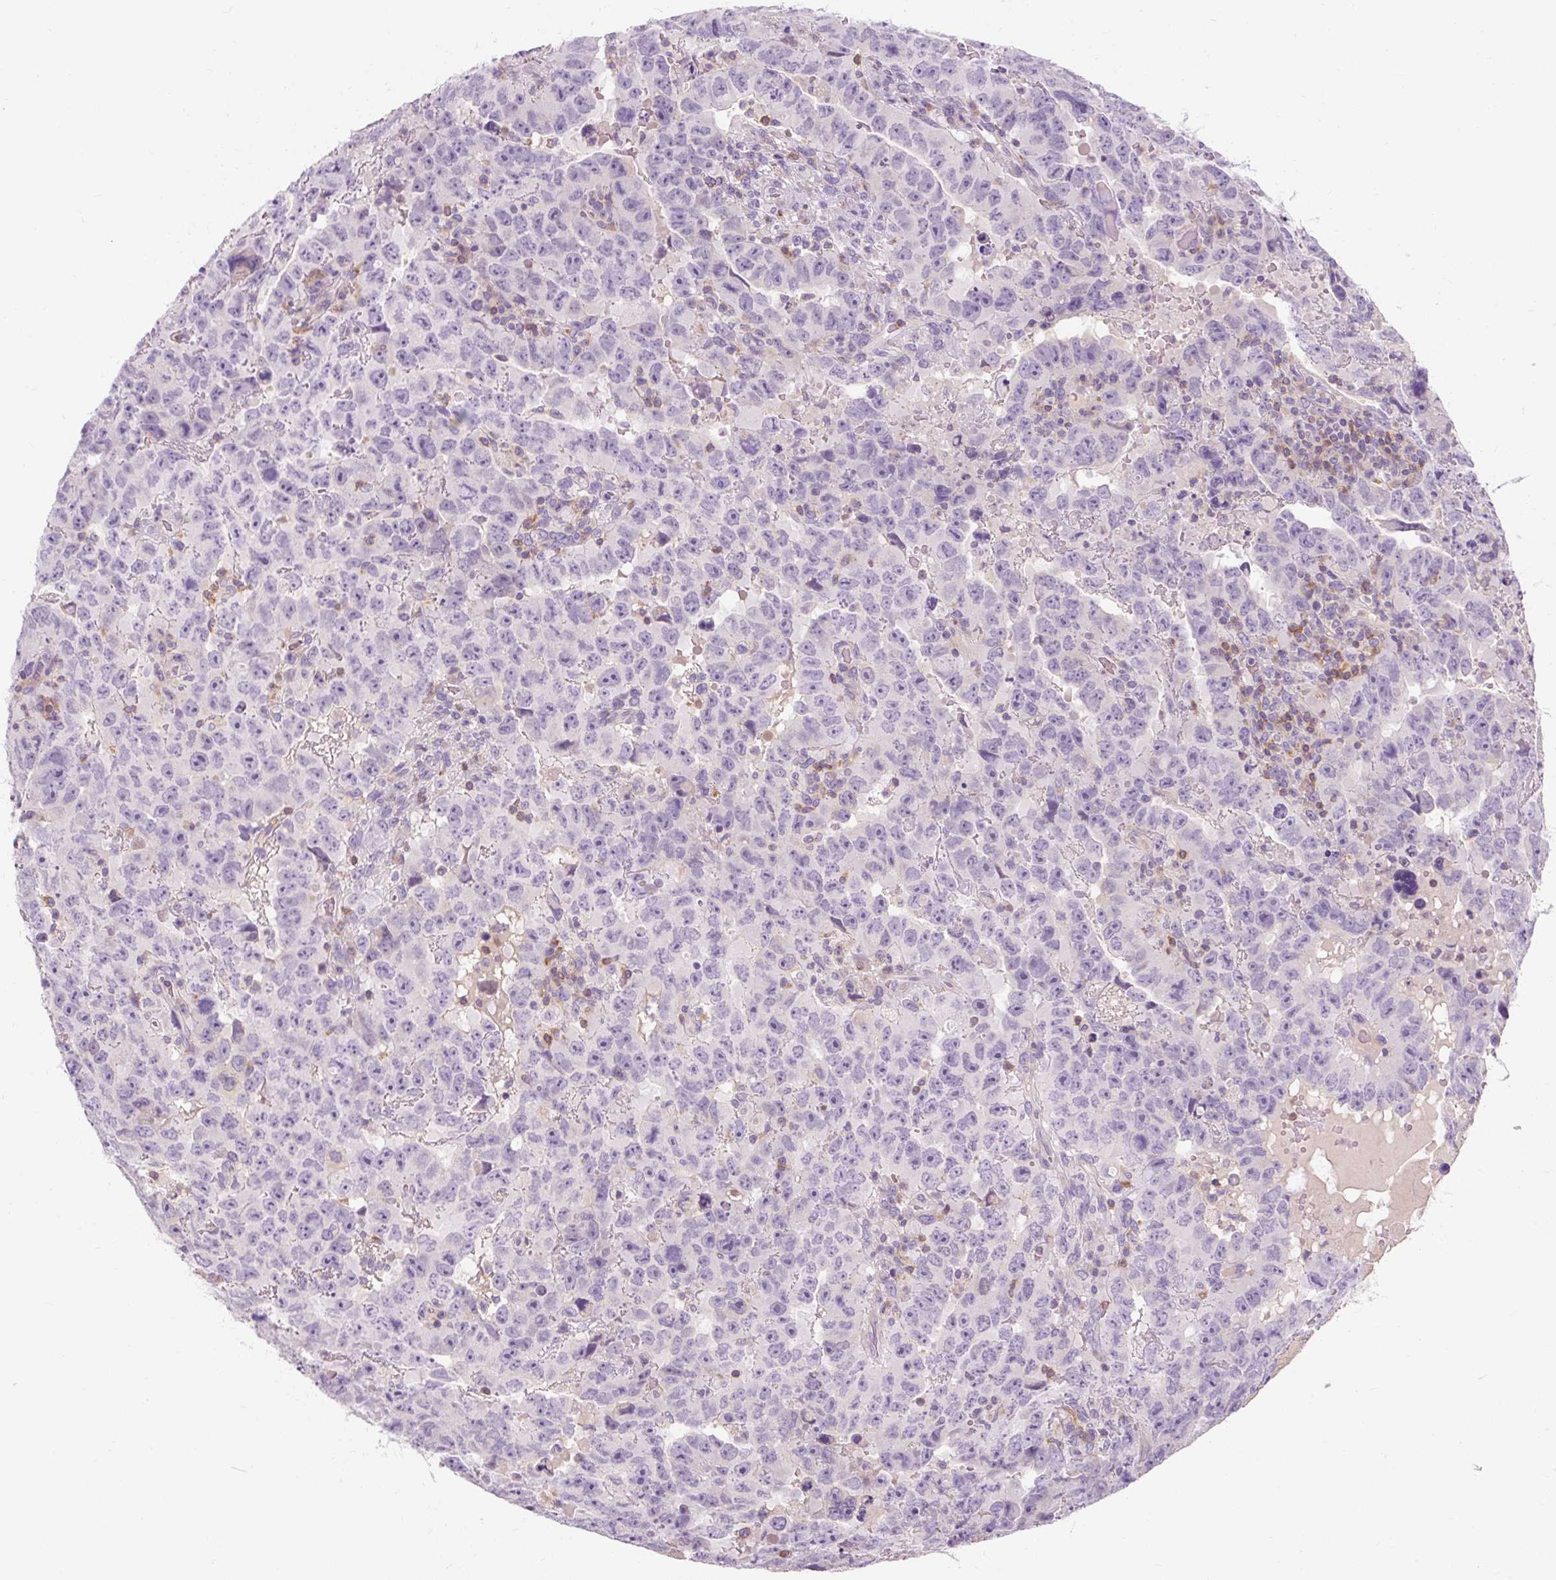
{"staining": {"intensity": "negative", "quantity": "none", "location": "none"}, "tissue": "testis cancer", "cell_type": "Tumor cells", "image_type": "cancer", "snomed": [{"axis": "morphology", "description": "Carcinoma, Embryonal, NOS"}, {"axis": "topography", "description": "Testis"}], "caption": "The histopathology image displays no significant staining in tumor cells of testis cancer (embryonal carcinoma). (DAB (3,3'-diaminobenzidine) immunohistochemistry visualized using brightfield microscopy, high magnification).", "gene": "TIGD2", "patient": {"sex": "male", "age": 24}}